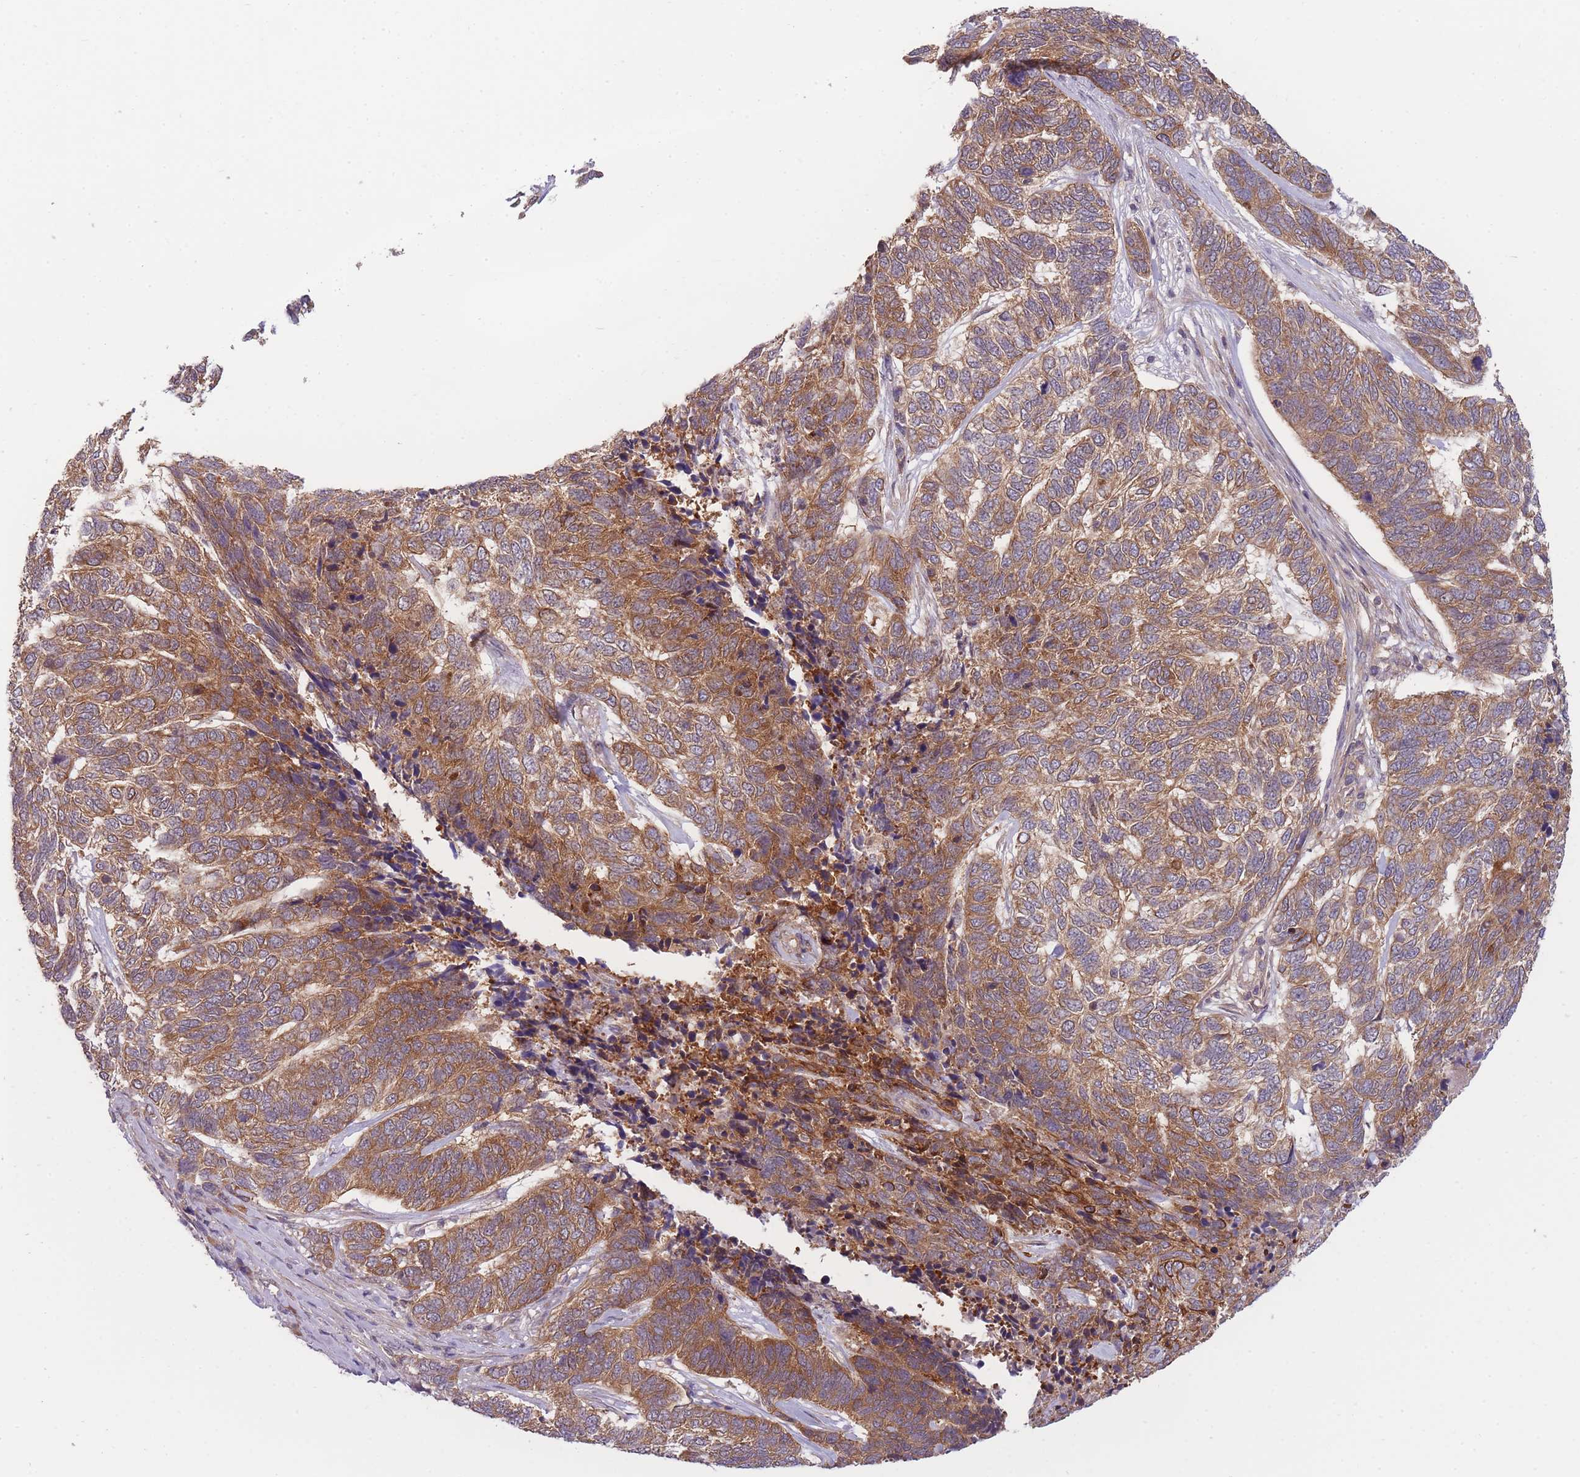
{"staining": {"intensity": "moderate", "quantity": ">75%", "location": "cytoplasmic/membranous"}, "tissue": "skin cancer", "cell_type": "Tumor cells", "image_type": "cancer", "snomed": [{"axis": "morphology", "description": "Basal cell carcinoma"}, {"axis": "topography", "description": "Skin"}], "caption": "Moderate cytoplasmic/membranous expression is present in about >75% of tumor cells in skin cancer.", "gene": "PFDN6", "patient": {"sex": "female", "age": 65}}